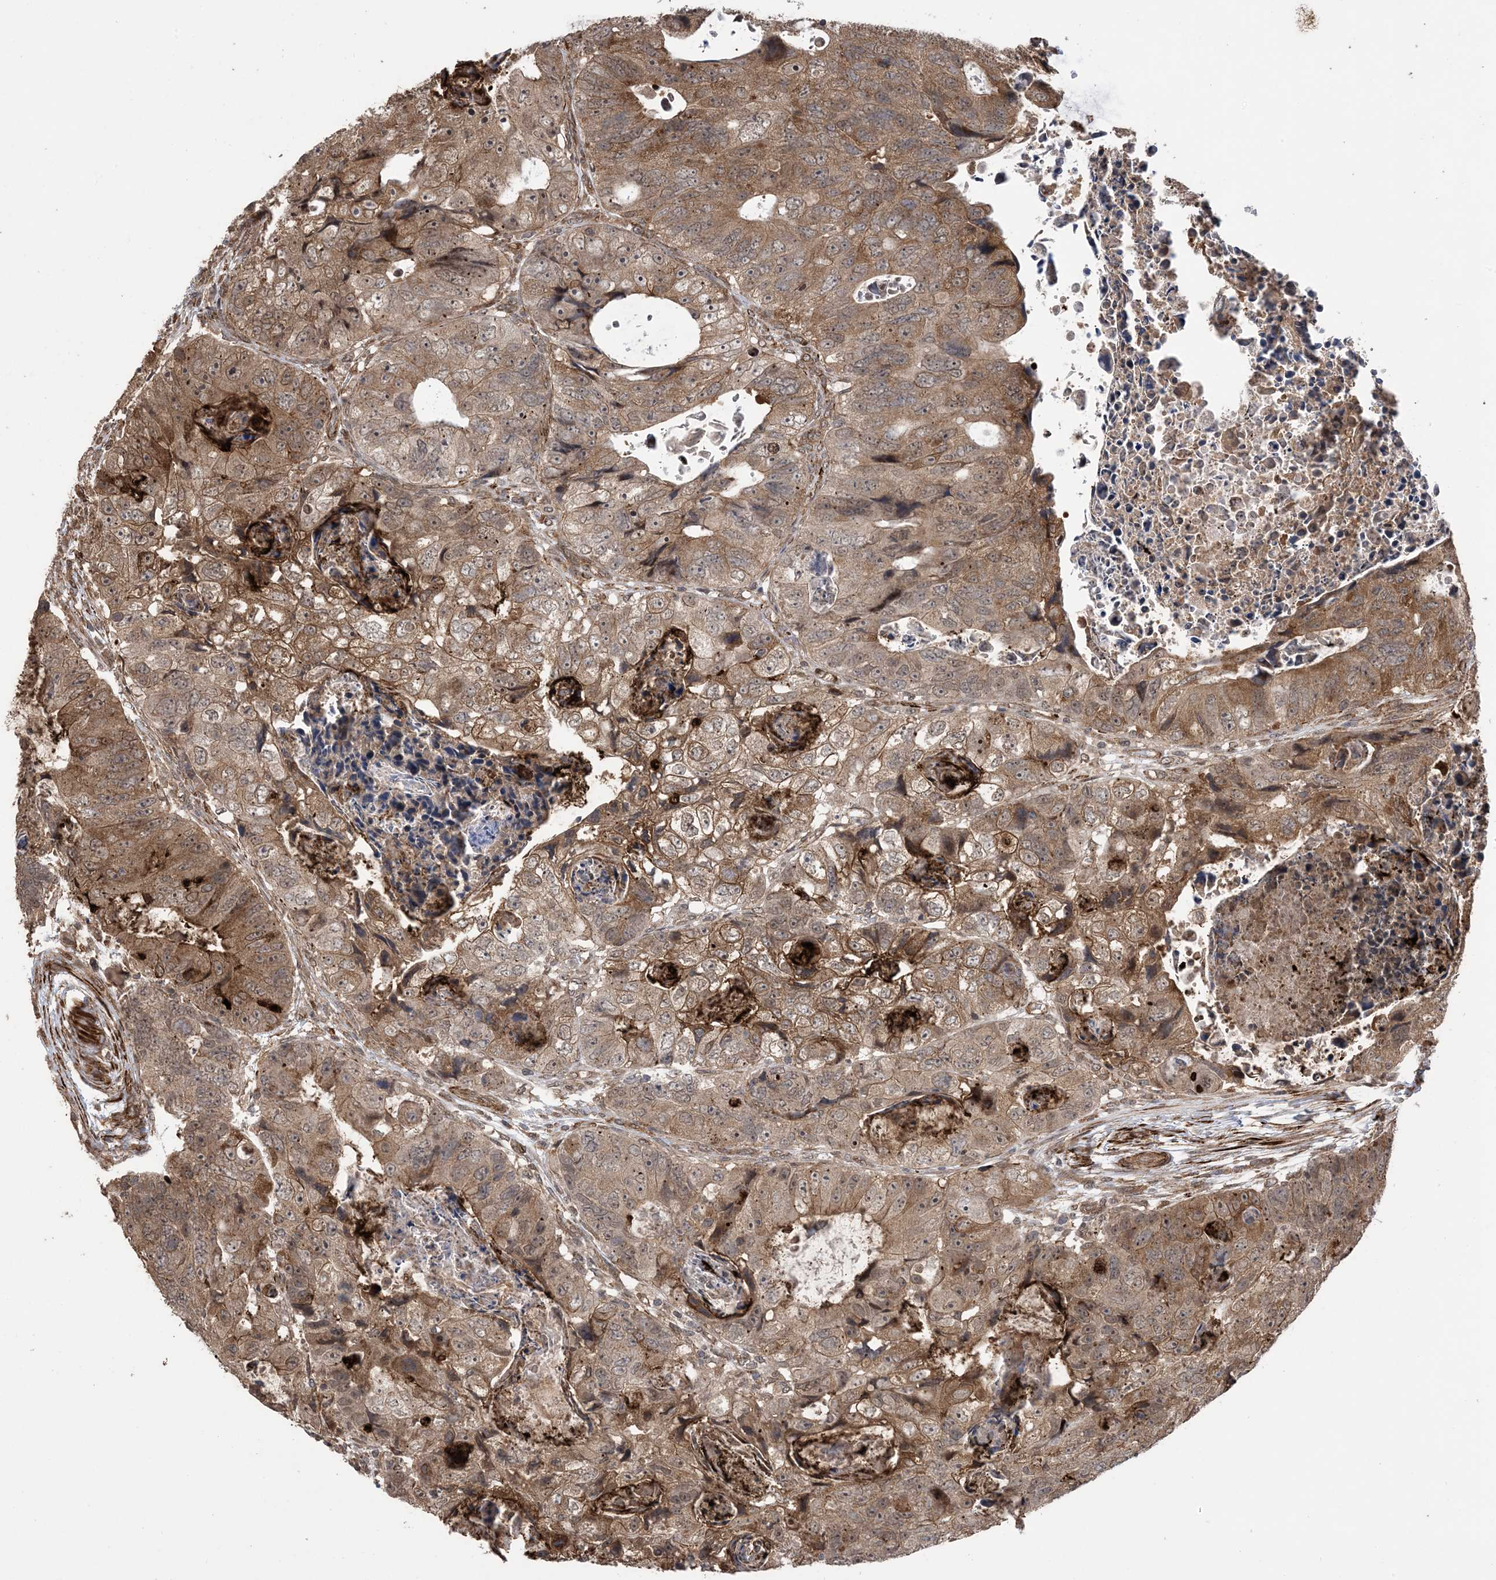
{"staining": {"intensity": "moderate", "quantity": ">75%", "location": "cytoplasmic/membranous"}, "tissue": "colorectal cancer", "cell_type": "Tumor cells", "image_type": "cancer", "snomed": [{"axis": "morphology", "description": "Adenocarcinoma, NOS"}, {"axis": "topography", "description": "Rectum"}], "caption": "Tumor cells display moderate cytoplasmic/membranous expression in about >75% of cells in adenocarcinoma (colorectal).", "gene": "ZNF511", "patient": {"sex": "male", "age": 59}}